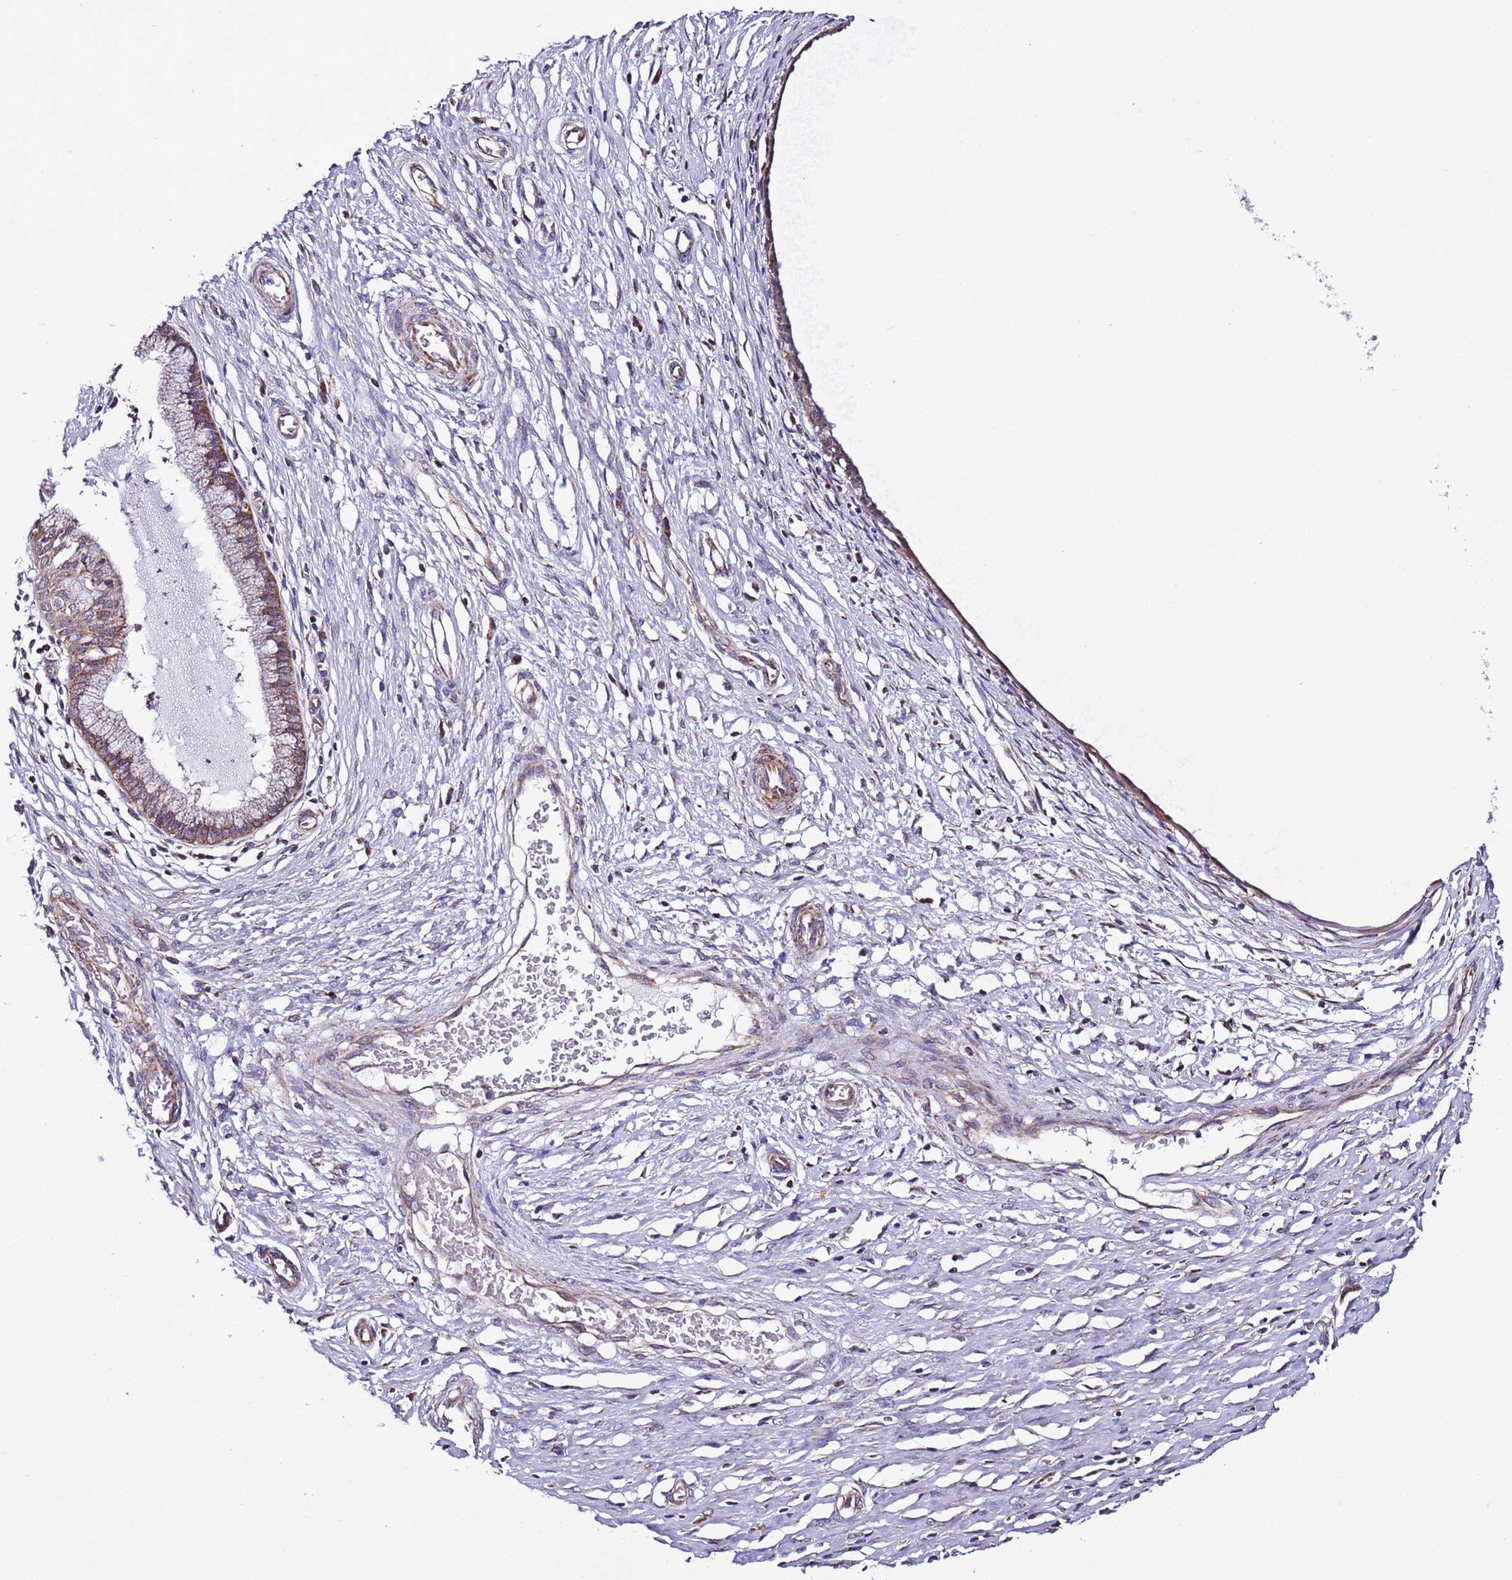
{"staining": {"intensity": "moderate", "quantity": "25%-75%", "location": "cytoplasmic/membranous"}, "tissue": "cervix", "cell_type": "Glandular cells", "image_type": "normal", "snomed": [{"axis": "morphology", "description": "Normal tissue, NOS"}, {"axis": "topography", "description": "Cervix"}], "caption": "Moderate cytoplasmic/membranous staining for a protein is present in about 25%-75% of glandular cells of benign cervix using IHC.", "gene": "AHI1", "patient": {"sex": "female", "age": 55}}